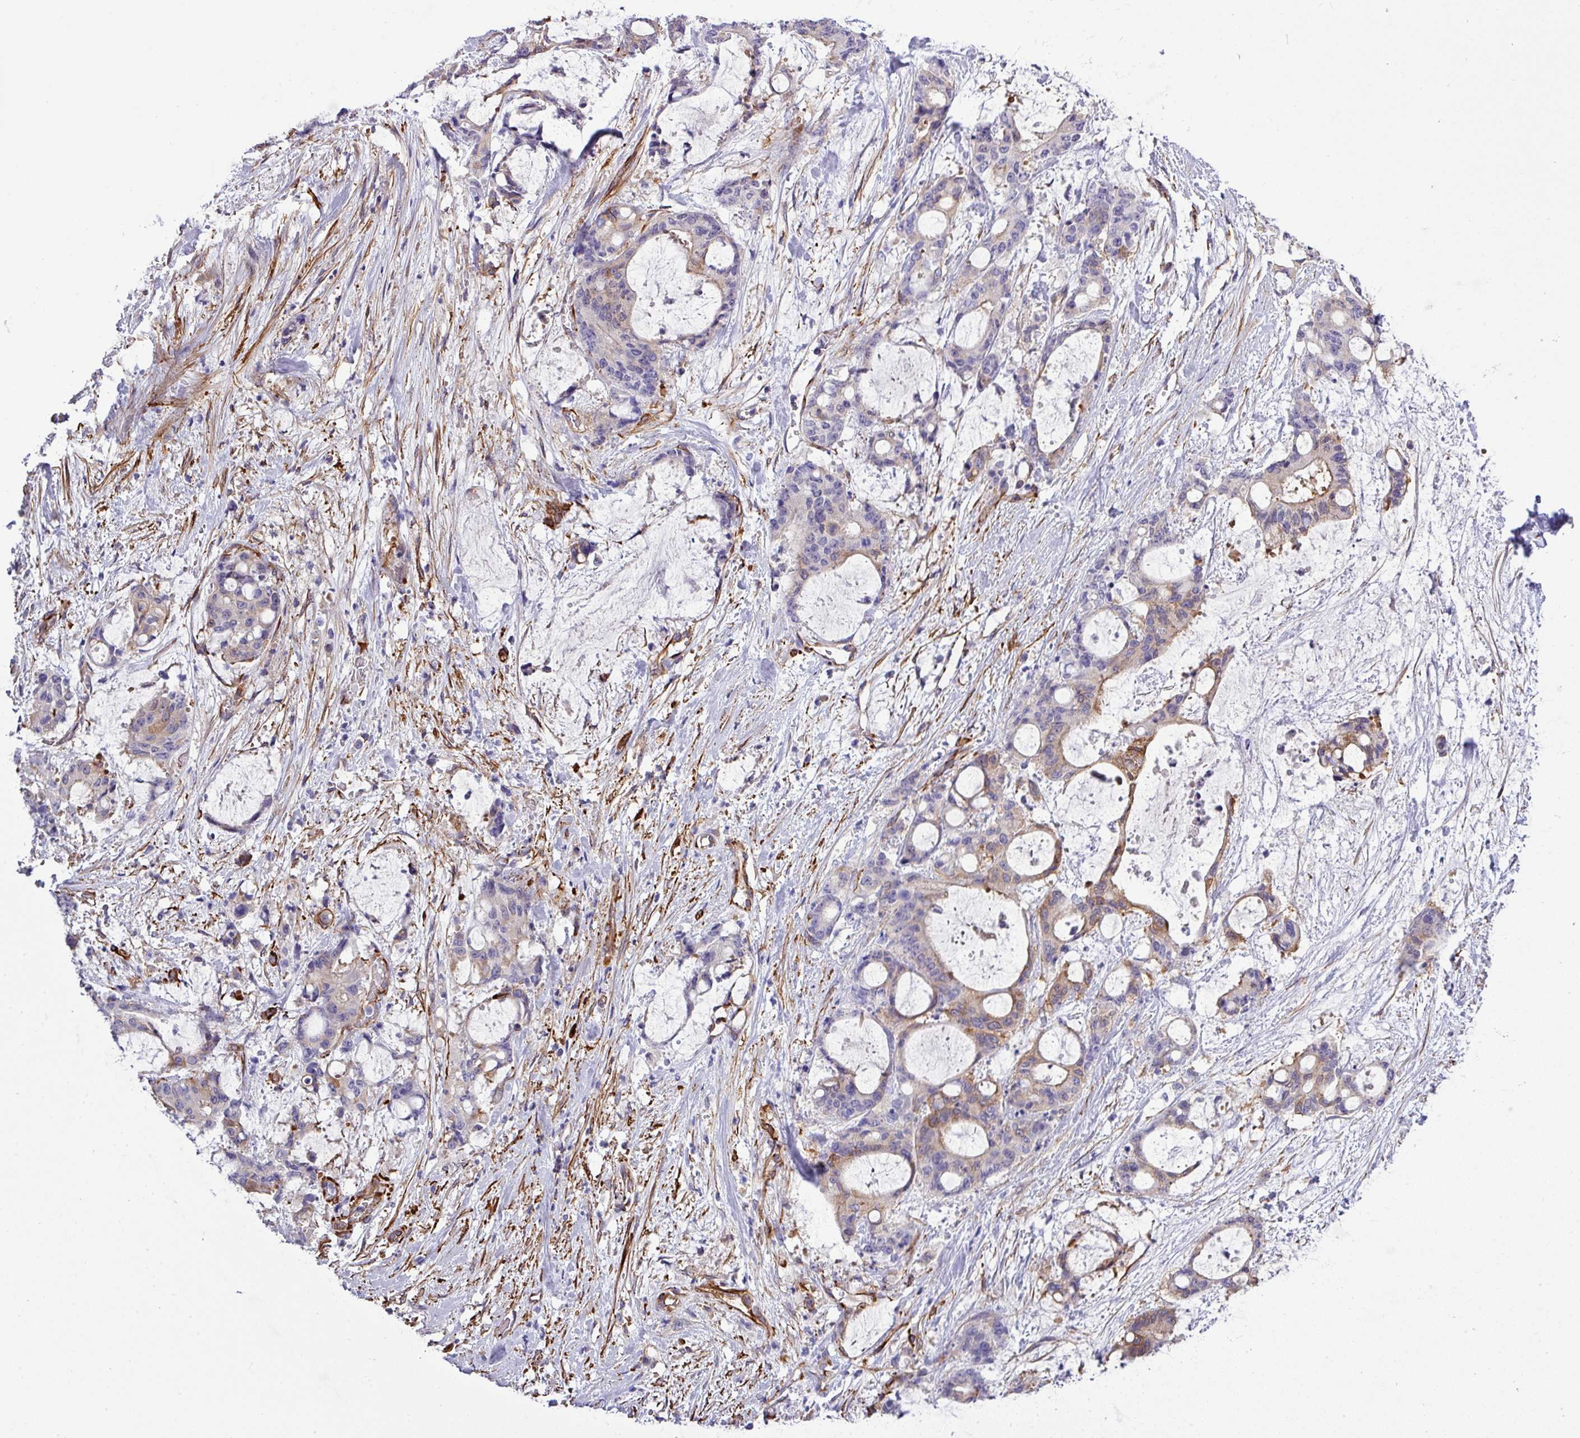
{"staining": {"intensity": "moderate", "quantity": "<25%", "location": "cytoplasmic/membranous"}, "tissue": "liver cancer", "cell_type": "Tumor cells", "image_type": "cancer", "snomed": [{"axis": "morphology", "description": "Normal tissue, NOS"}, {"axis": "morphology", "description": "Cholangiocarcinoma"}, {"axis": "topography", "description": "Liver"}, {"axis": "topography", "description": "Peripheral nerve tissue"}], "caption": "Immunohistochemical staining of liver cancer (cholangiocarcinoma) displays moderate cytoplasmic/membranous protein positivity in about <25% of tumor cells. Nuclei are stained in blue.", "gene": "PARD6A", "patient": {"sex": "female", "age": 73}}